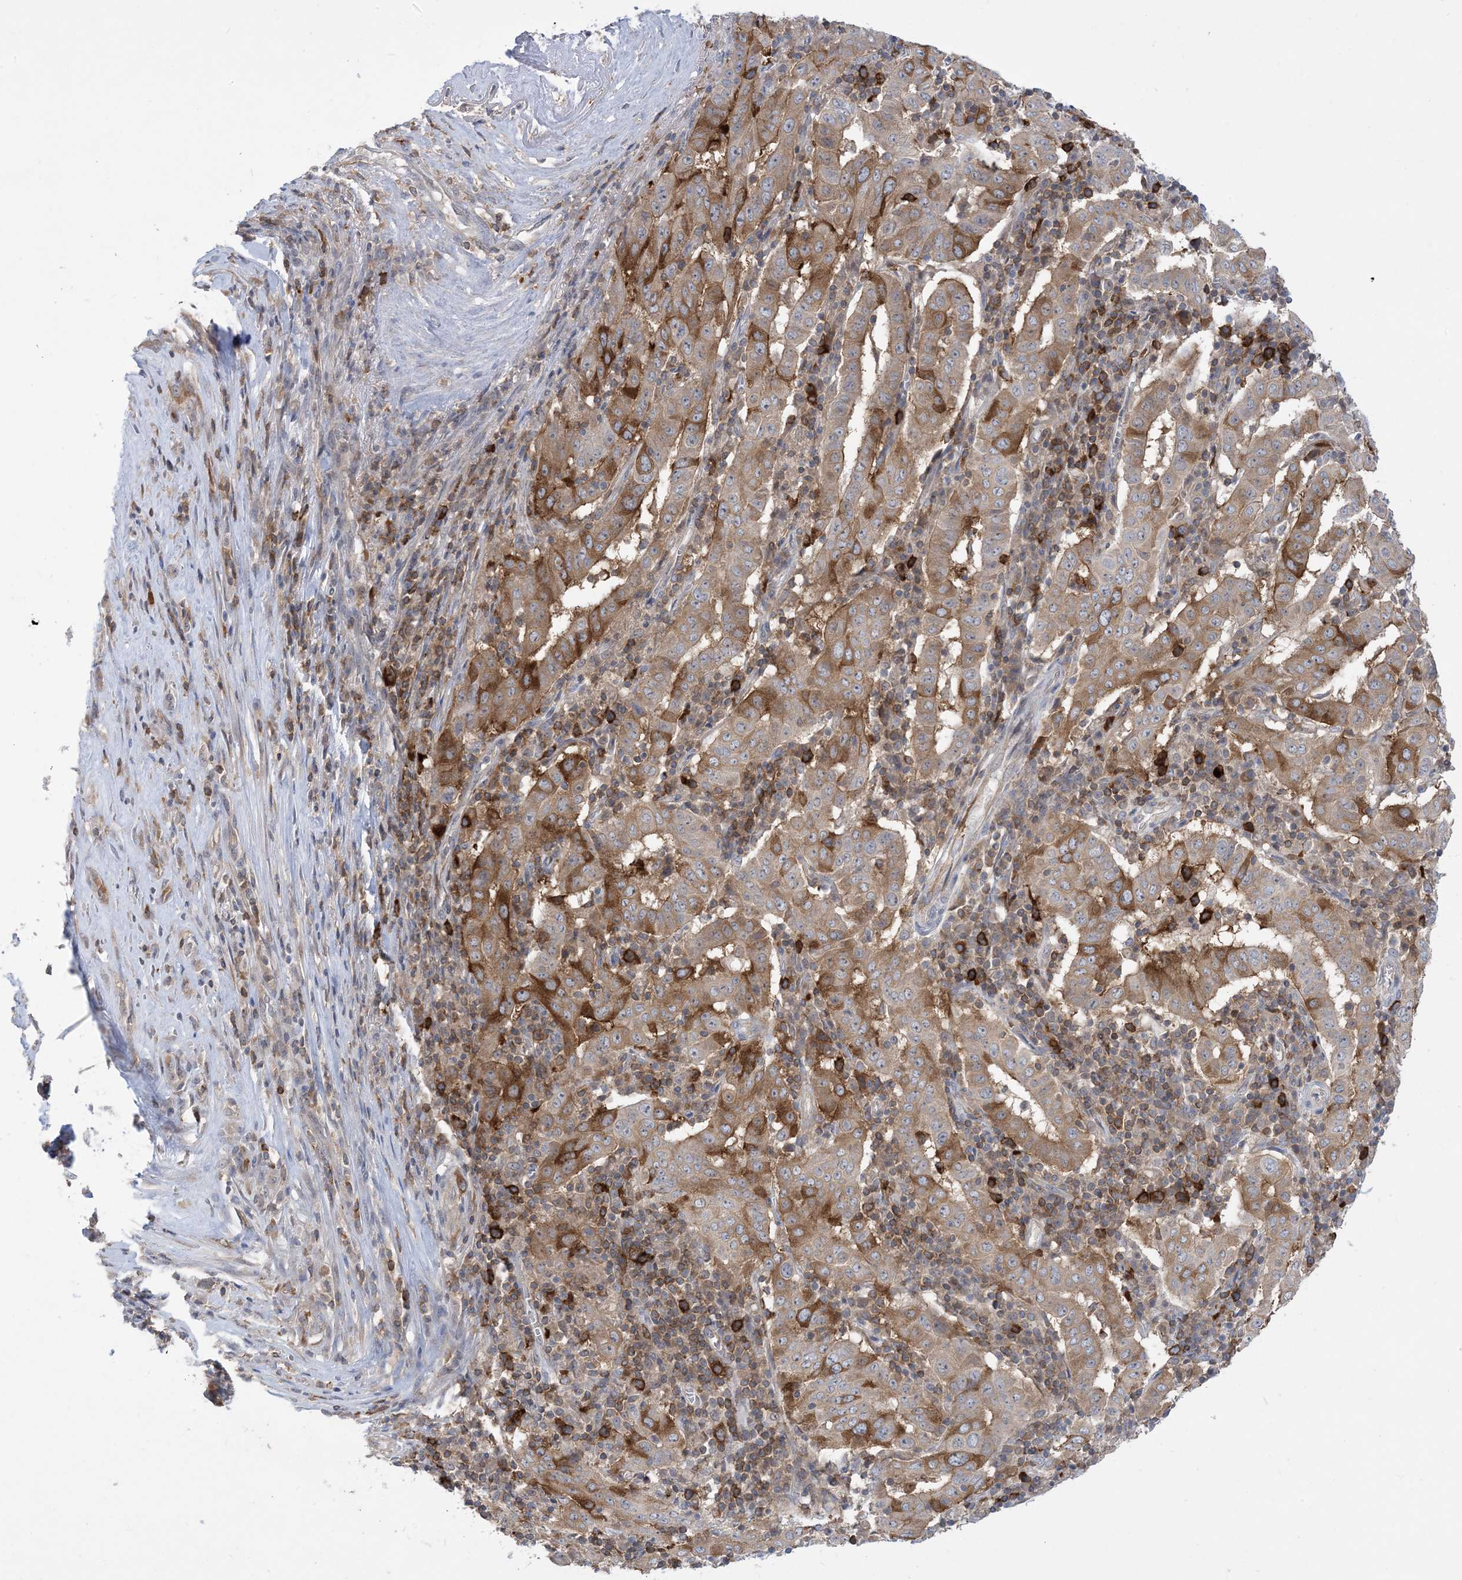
{"staining": {"intensity": "moderate", "quantity": ">75%", "location": "cytoplasmic/membranous"}, "tissue": "pancreatic cancer", "cell_type": "Tumor cells", "image_type": "cancer", "snomed": [{"axis": "morphology", "description": "Adenocarcinoma, NOS"}, {"axis": "topography", "description": "Pancreas"}], "caption": "Pancreatic cancer stained with IHC shows moderate cytoplasmic/membranous staining in about >75% of tumor cells.", "gene": "AOC1", "patient": {"sex": "male", "age": 63}}